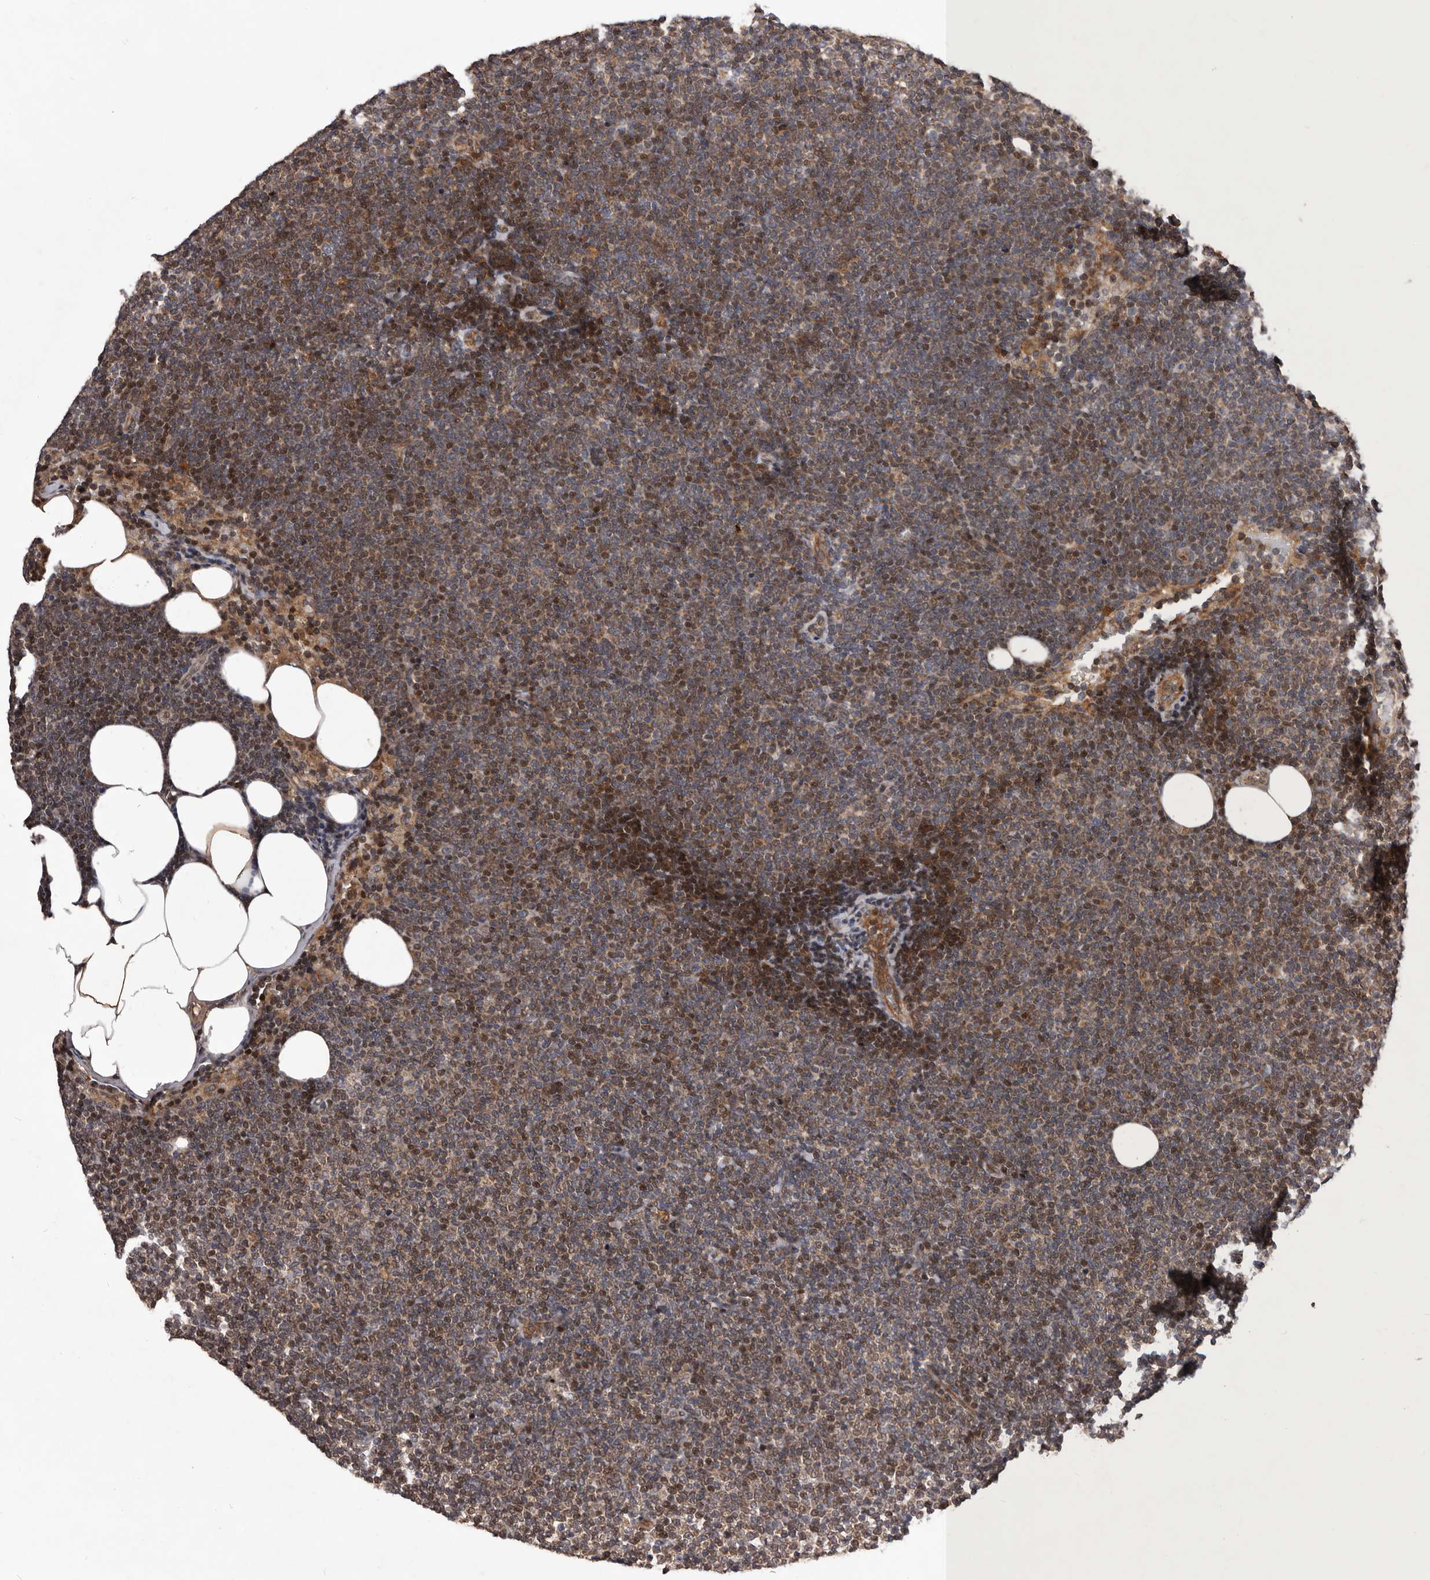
{"staining": {"intensity": "moderate", "quantity": "25%-75%", "location": "cytoplasmic/membranous,nuclear"}, "tissue": "lymphoma", "cell_type": "Tumor cells", "image_type": "cancer", "snomed": [{"axis": "morphology", "description": "Malignant lymphoma, non-Hodgkin's type, Low grade"}, {"axis": "topography", "description": "Lymph node"}], "caption": "A brown stain highlights moderate cytoplasmic/membranous and nuclear positivity of a protein in malignant lymphoma, non-Hodgkin's type (low-grade) tumor cells. Ihc stains the protein of interest in brown and the nuclei are stained blue.", "gene": "GADD45B", "patient": {"sex": "female", "age": 53}}